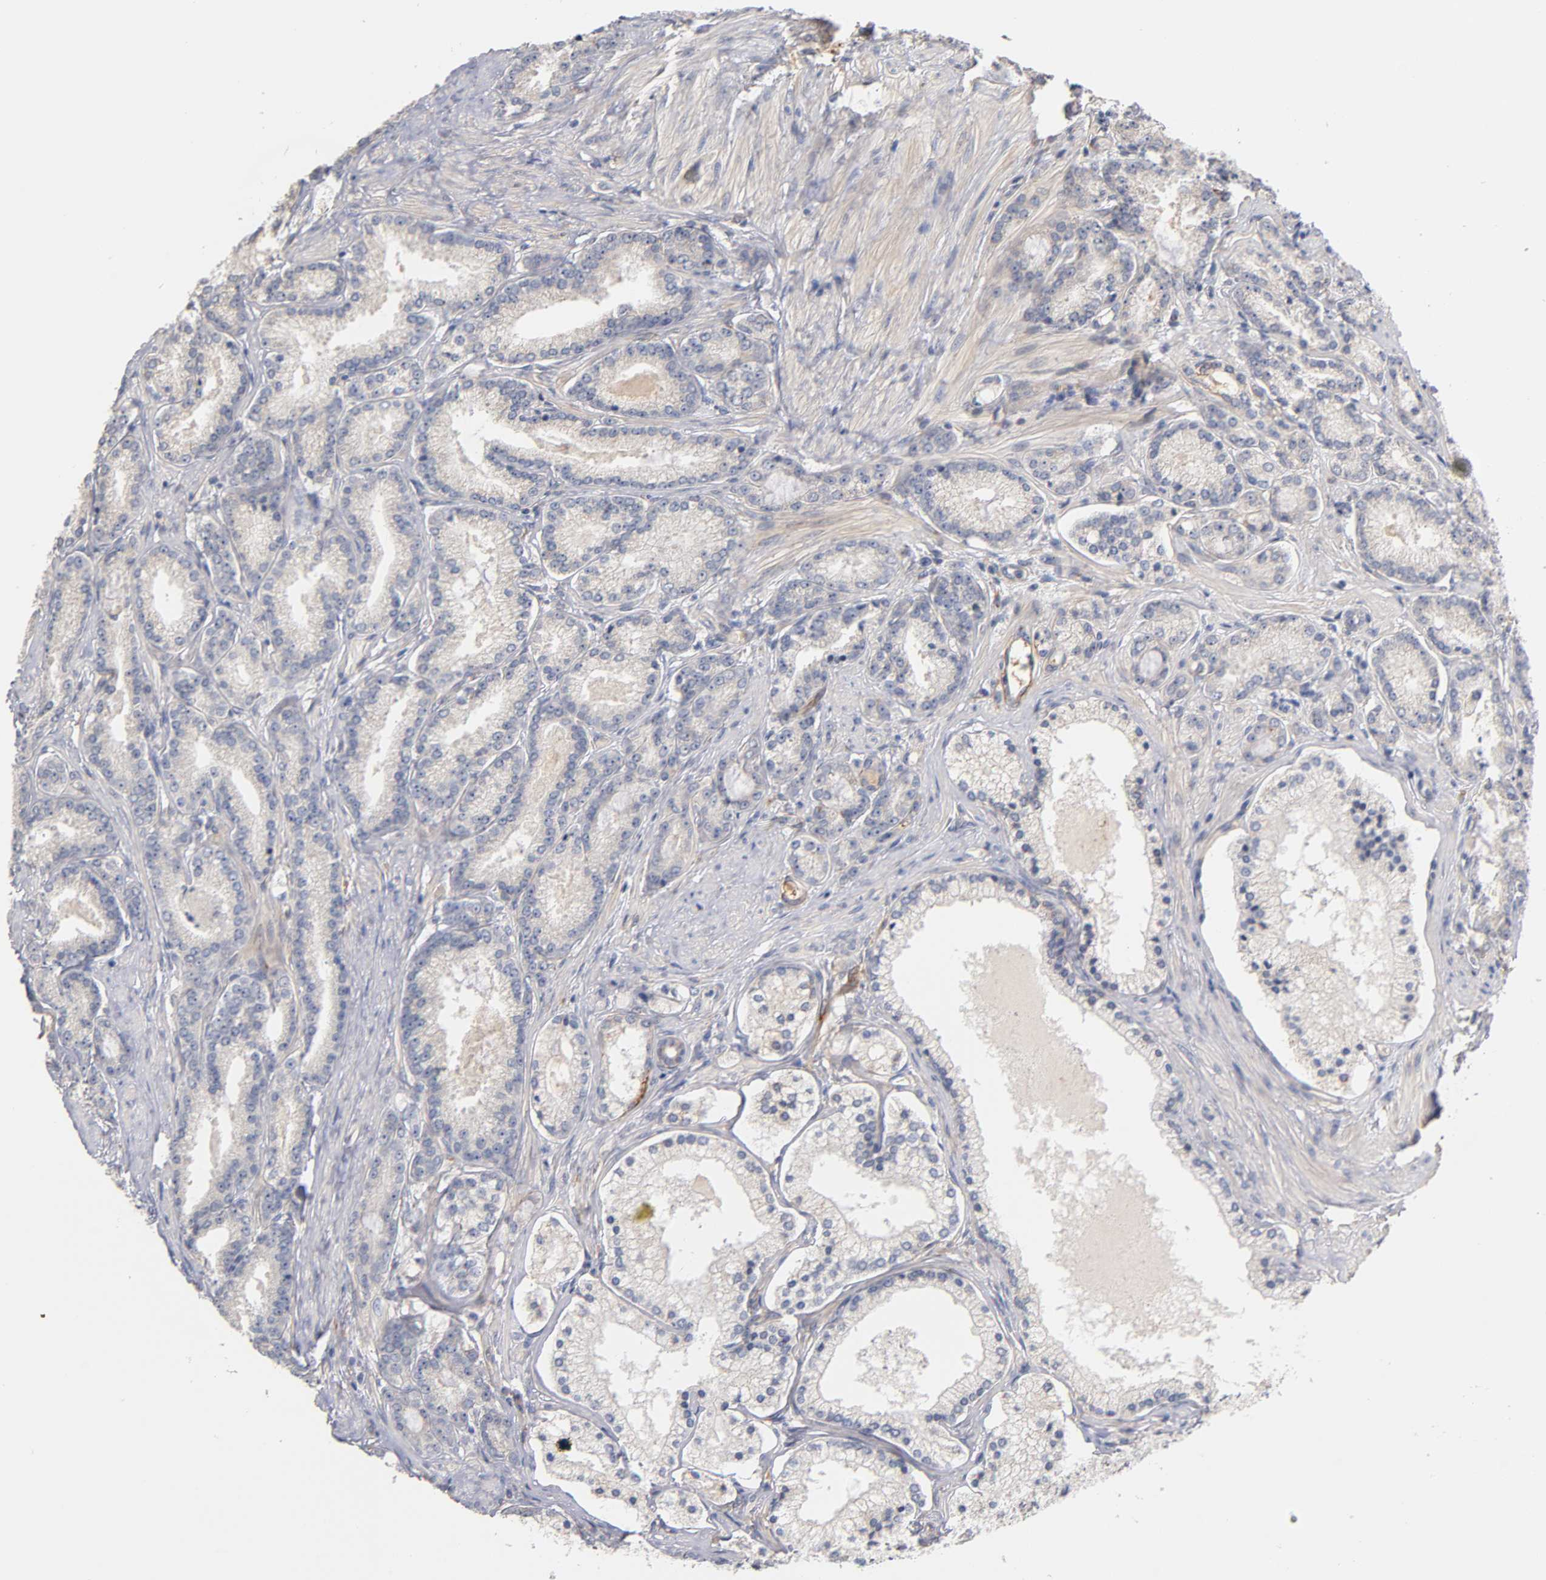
{"staining": {"intensity": "negative", "quantity": "none", "location": "none"}, "tissue": "prostate cancer", "cell_type": "Tumor cells", "image_type": "cancer", "snomed": [{"axis": "morphology", "description": "Adenocarcinoma, Low grade"}, {"axis": "topography", "description": "Prostate"}], "caption": "High magnification brightfield microscopy of adenocarcinoma (low-grade) (prostate) stained with DAB (3,3'-diaminobenzidine) (brown) and counterstained with hematoxylin (blue): tumor cells show no significant expression. Nuclei are stained in blue.", "gene": "LAMB1", "patient": {"sex": "male", "age": 71}}